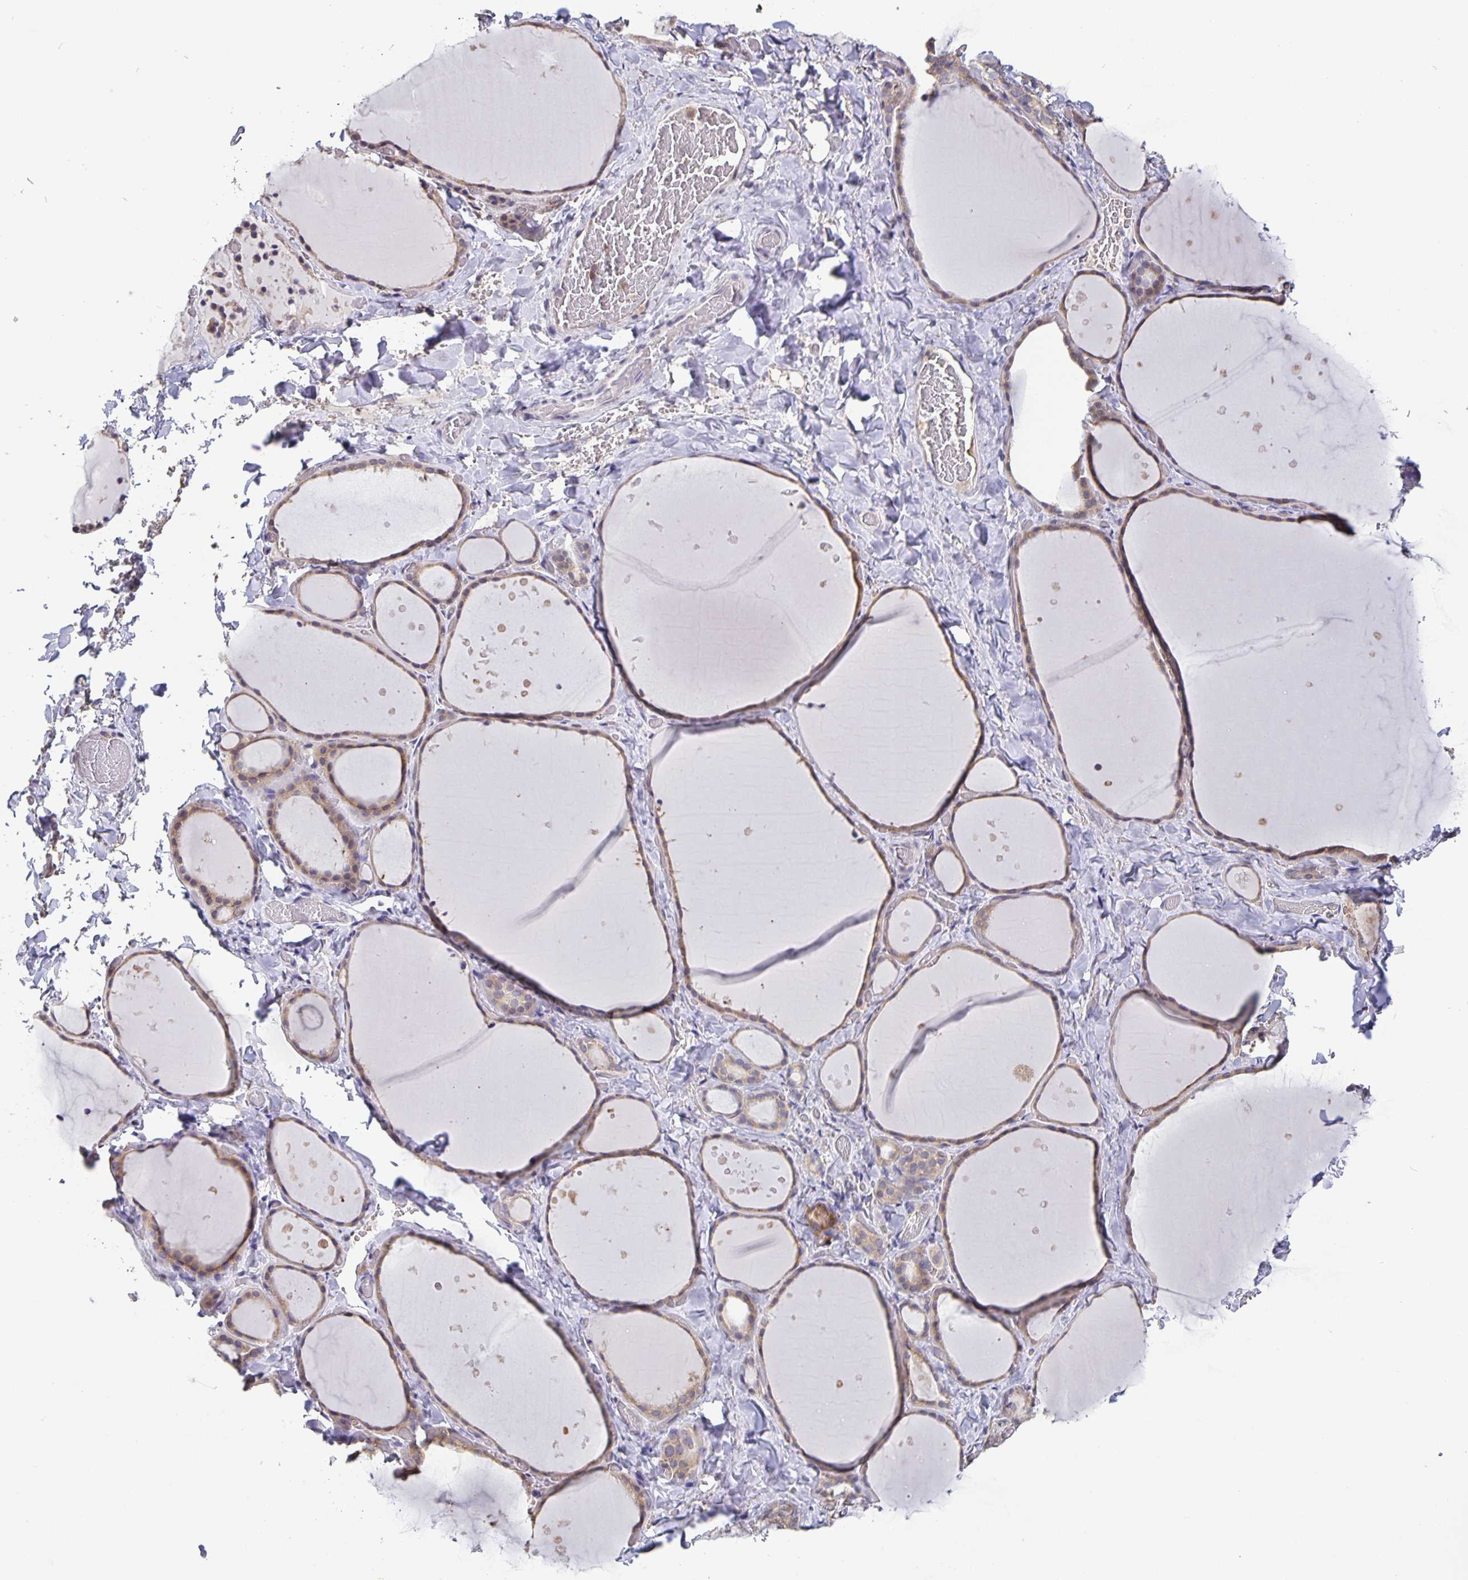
{"staining": {"intensity": "weak", "quantity": ">75%", "location": "cytoplasmic/membranous"}, "tissue": "thyroid gland", "cell_type": "Glandular cells", "image_type": "normal", "snomed": [{"axis": "morphology", "description": "Normal tissue, NOS"}, {"axis": "topography", "description": "Thyroid gland"}], "caption": "An immunohistochemistry (IHC) image of unremarkable tissue is shown. Protein staining in brown shows weak cytoplasmic/membranous positivity in thyroid gland within glandular cells.", "gene": "FEM1C", "patient": {"sex": "female", "age": 36}}